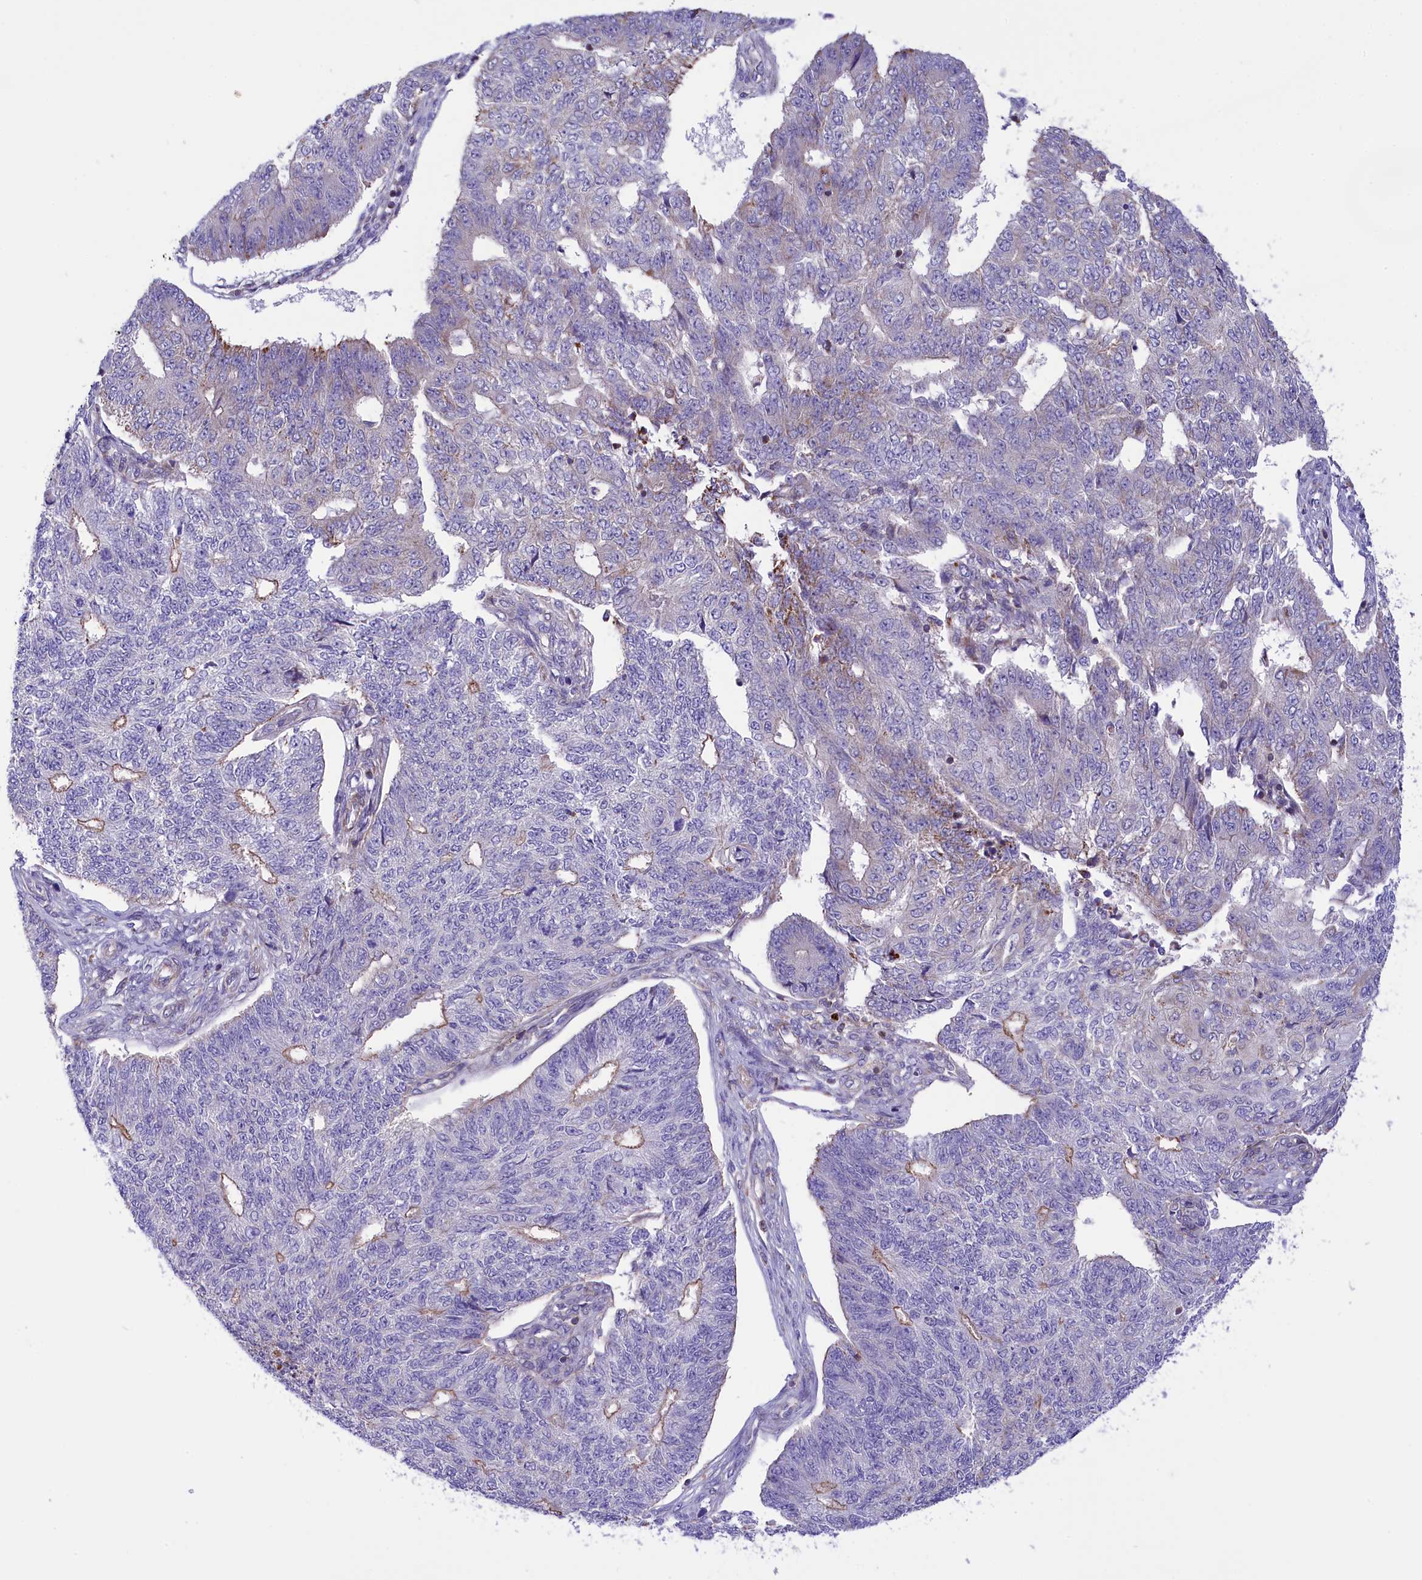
{"staining": {"intensity": "weak", "quantity": "<25%", "location": "cytoplasmic/membranous"}, "tissue": "endometrial cancer", "cell_type": "Tumor cells", "image_type": "cancer", "snomed": [{"axis": "morphology", "description": "Adenocarcinoma, NOS"}, {"axis": "topography", "description": "Endometrium"}], "caption": "The immunohistochemistry (IHC) histopathology image has no significant expression in tumor cells of endometrial adenocarcinoma tissue. (Immunohistochemistry, brightfield microscopy, high magnification).", "gene": "CORO7-PAM16", "patient": {"sex": "female", "age": 32}}